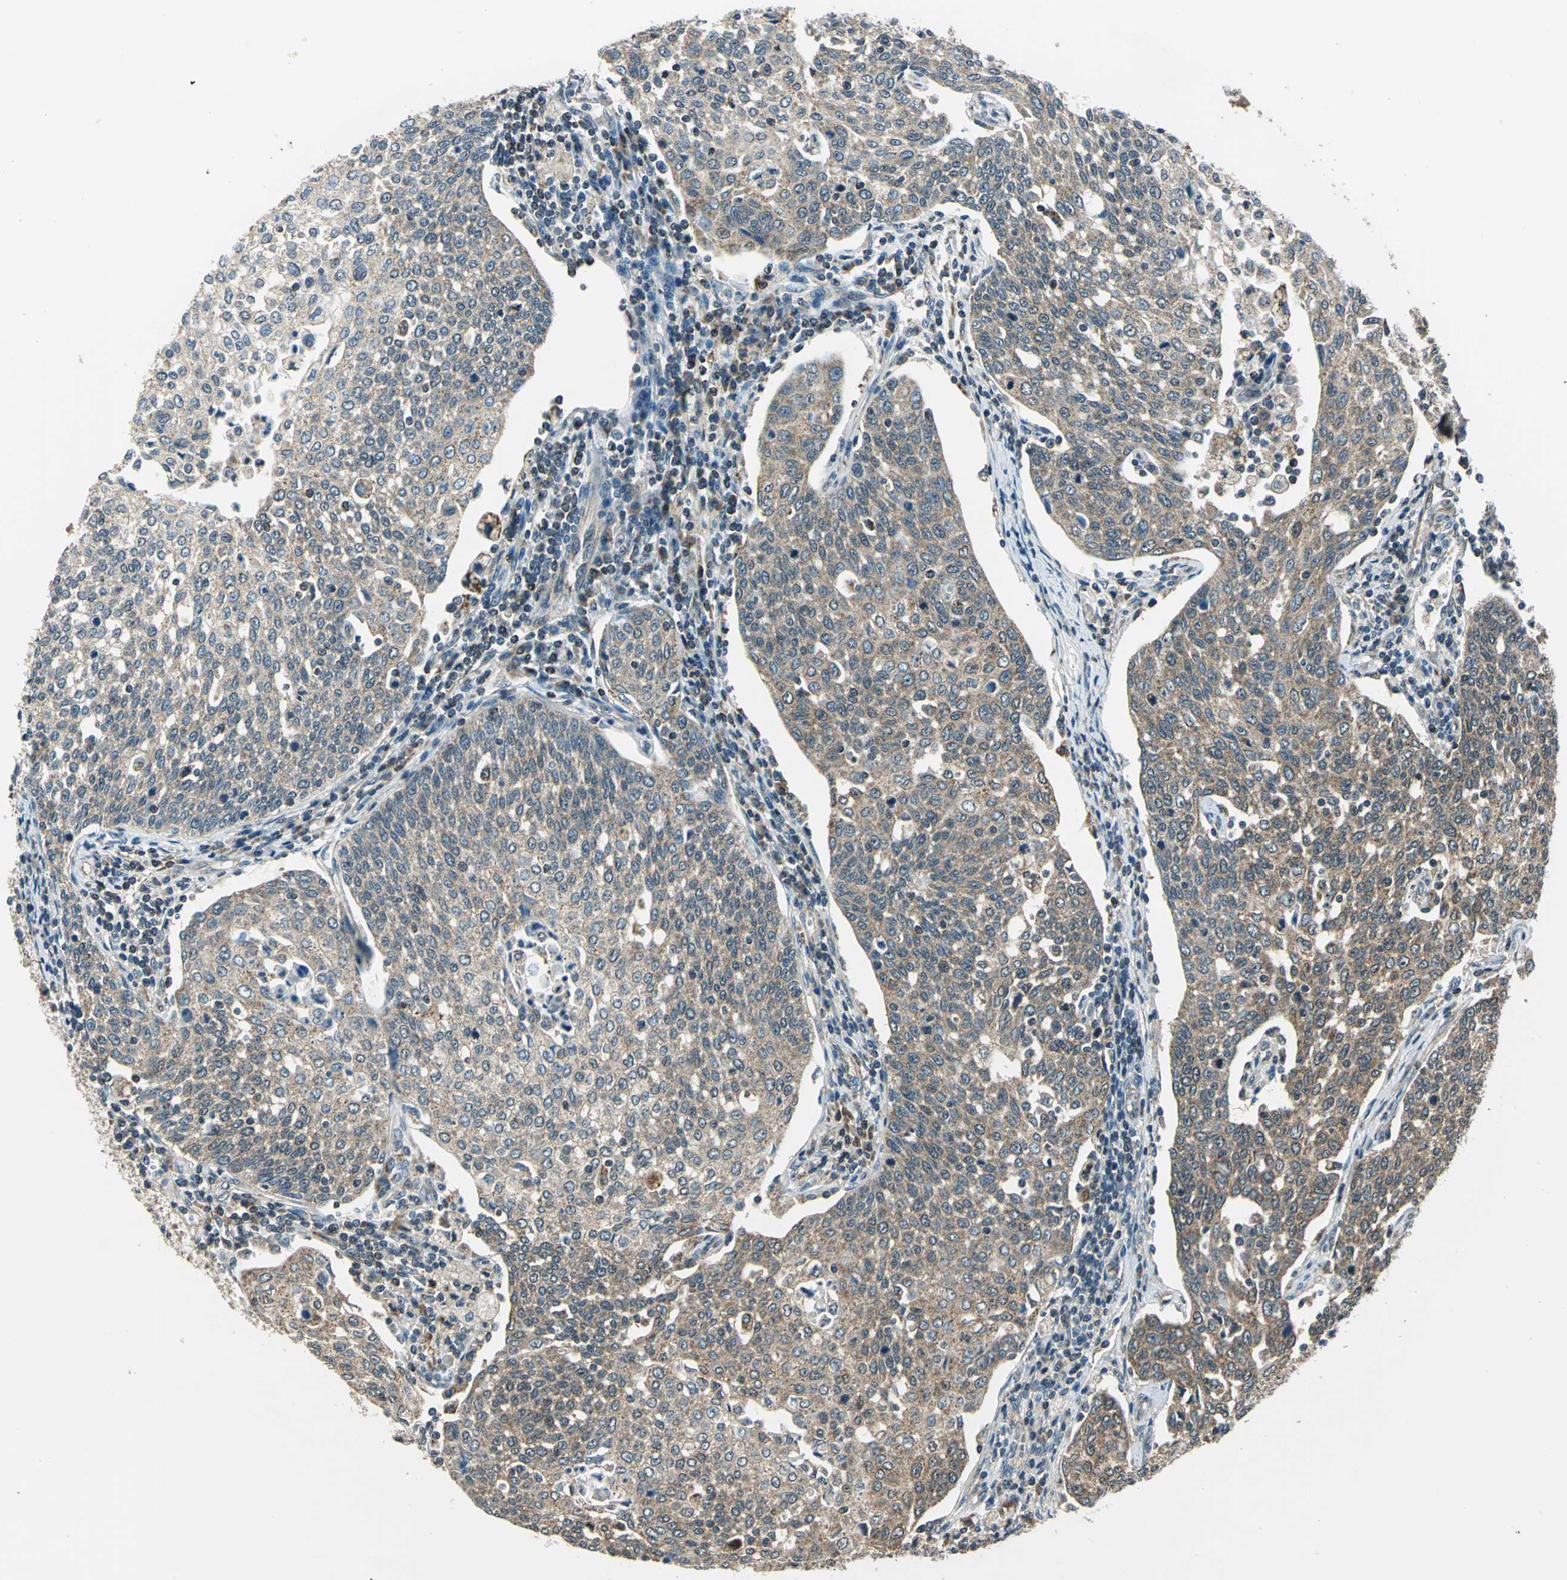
{"staining": {"intensity": "moderate", "quantity": ">75%", "location": "cytoplasmic/membranous"}, "tissue": "cervical cancer", "cell_type": "Tumor cells", "image_type": "cancer", "snomed": [{"axis": "morphology", "description": "Squamous cell carcinoma, NOS"}, {"axis": "topography", "description": "Cervix"}], "caption": "Cervical cancer (squamous cell carcinoma) was stained to show a protein in brown. There is medium levels of moderate cytoplasmic/membranous staining in about >75% of tumor cells.", "gene": "NUDT2", "patient": {"sex": "female", "age": 34}}